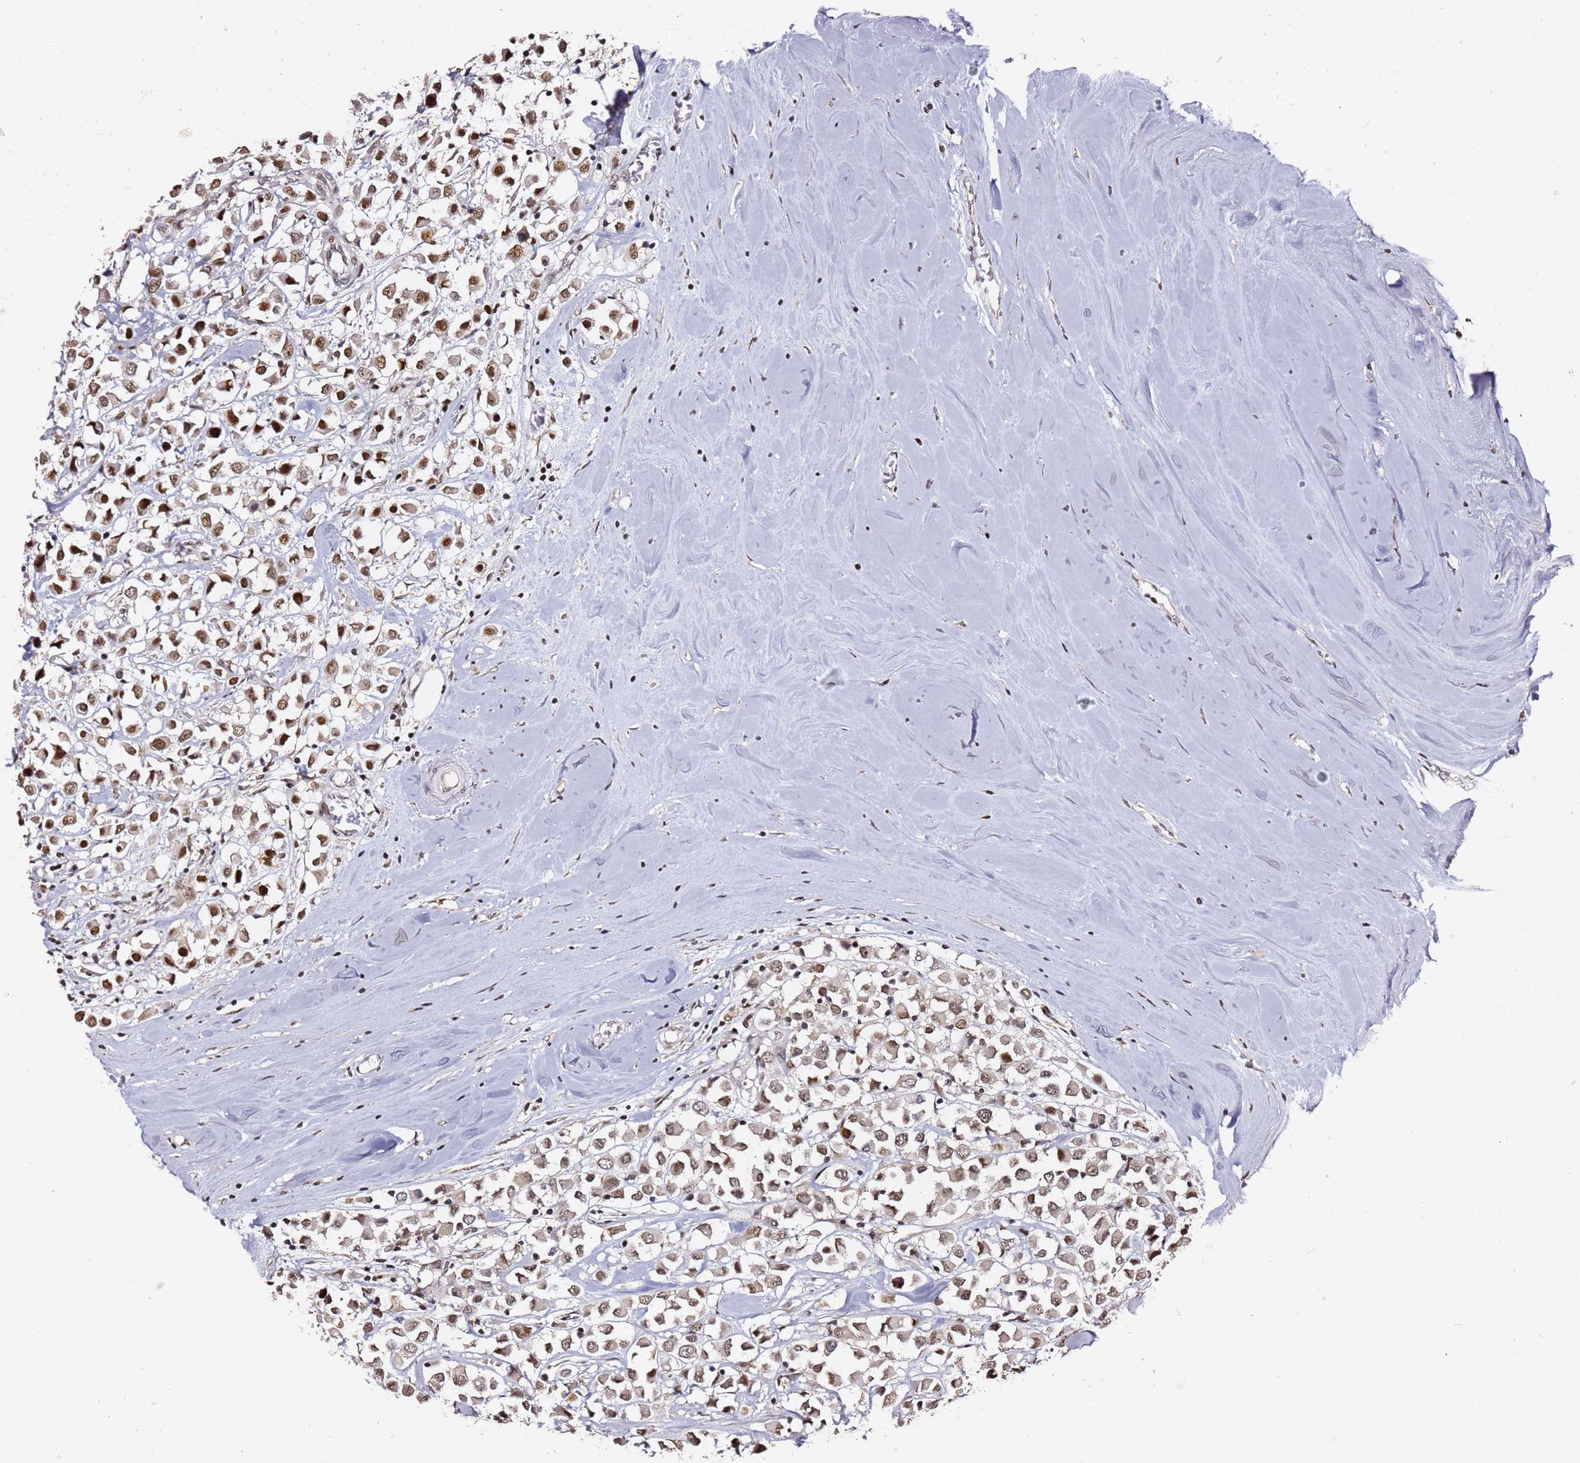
{"staining": {"intensity": "moderate", "quantity": ">75%", "location": "nuclear"}, "tissue": "breast cancer", "cell_type": "Tumor cells", "image_type": "cancer", "snomed": [{"axis": "morphology", "description": "Duct carcinoma"}, {"axis": "topography", "description": "Breast"}], "caption": "Breast infiltrating ductal carcinoma stained with DAB (3,3'-diaminobenzidine) immunohistochemistry (IHC) demonstrates medium levels of moderate nuclear staining in about >75% of tumor cells. (DAB IHC with brightfield microscopy, high magnification).", "gene": "FCF1", "patient": {"sex": "female", "age": 61}}